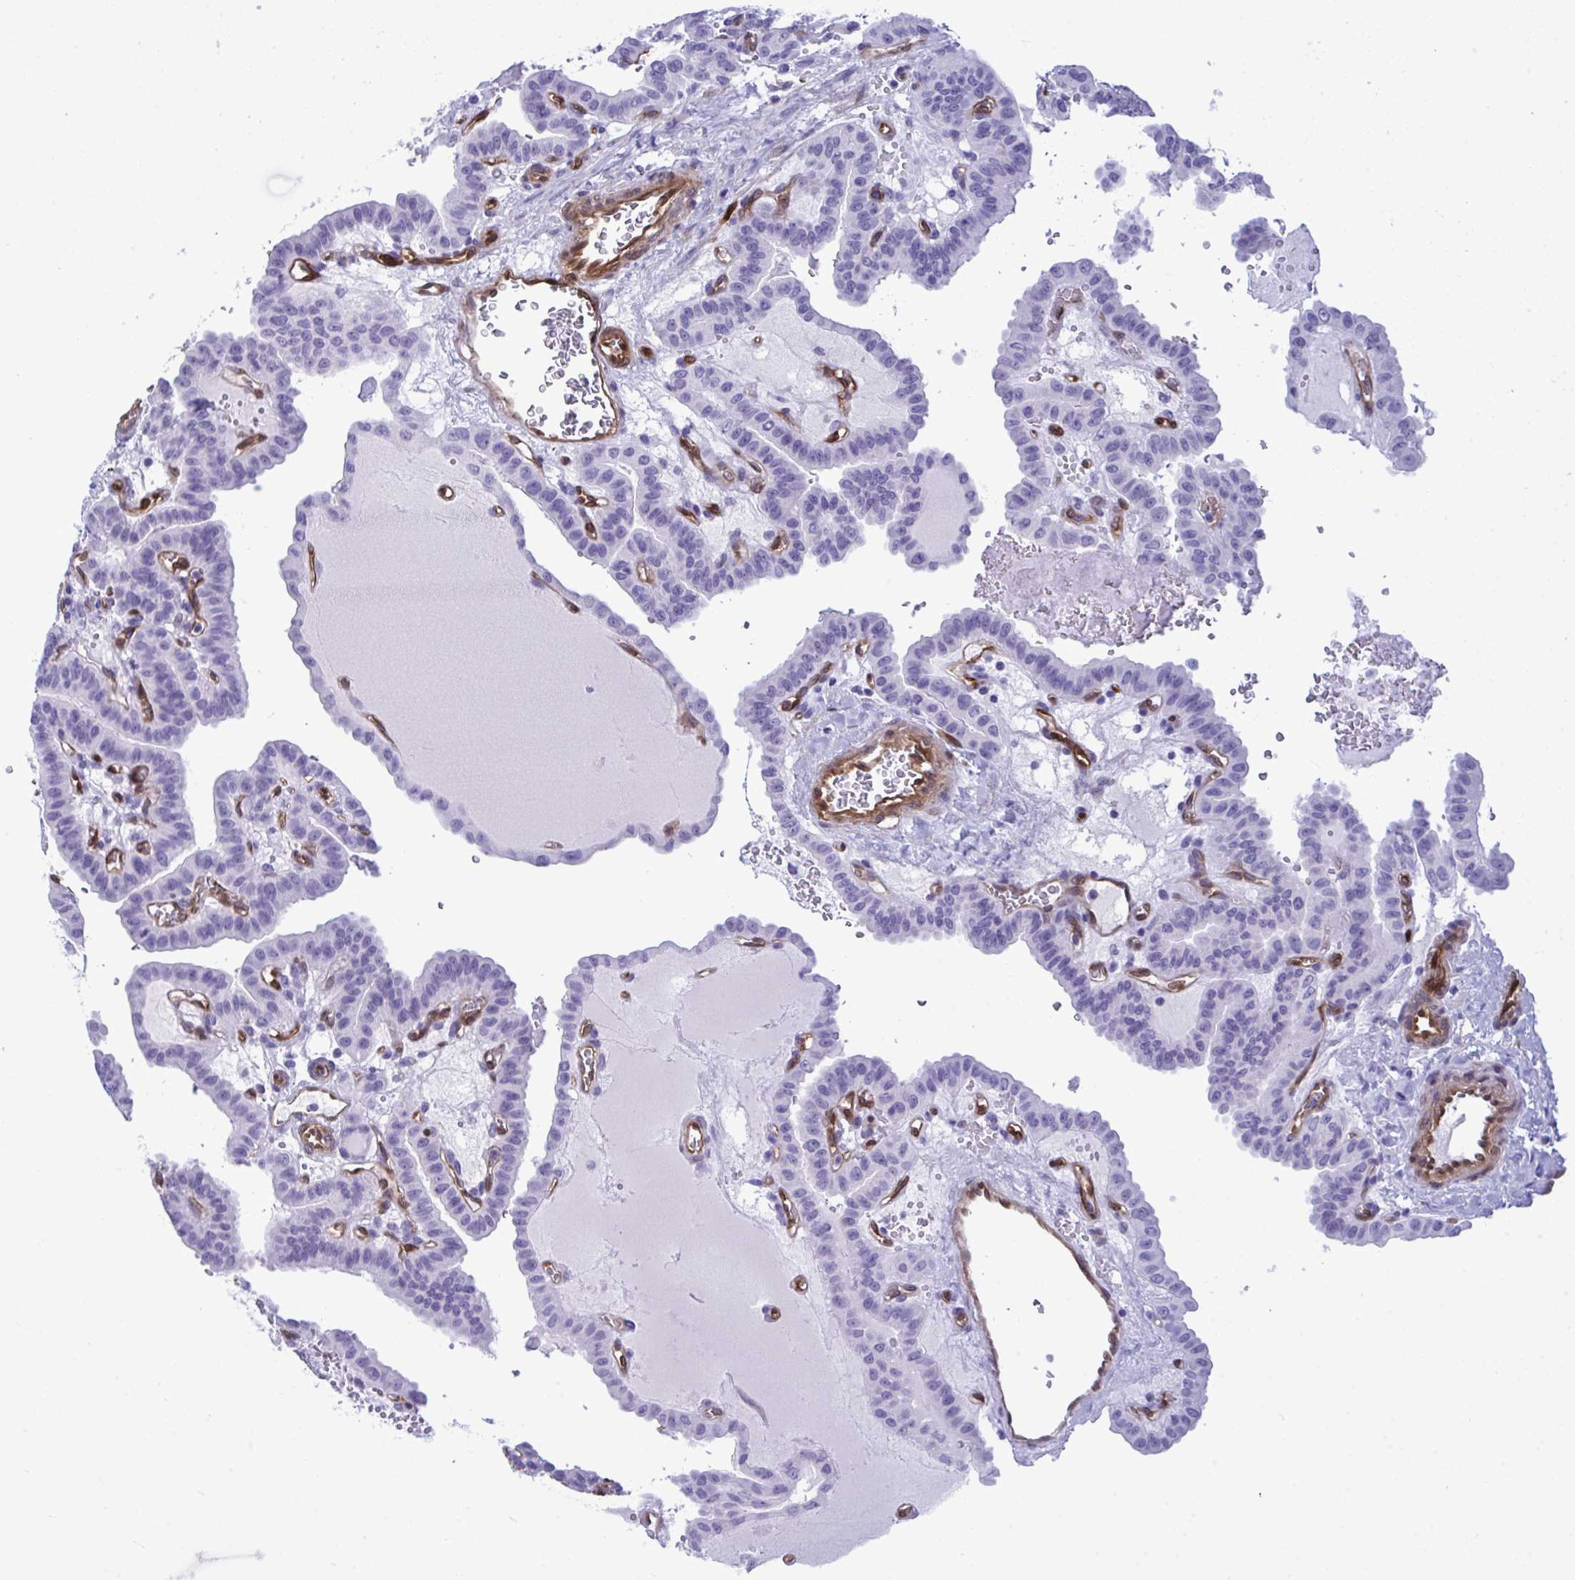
{"staining": {"intensity": "negative", "quantity": "none", "location": "none"}, "tissue": "thyroid cancer", "cell_type": "Tumor cells", "image_type": "cancer", "snomed": [{"axis": "morphology", "description": "Papillary adenocarcinoma, NOS"}, {"axis": "topography", "description": "Thyroid gland"}], "caption": "A histopathology image of thyroid cancer (papillary adenocarcinoma) stained for a protein displays no brown staining in tumor cells.", "gene": "LIMS2", "patient": {"sex": "male", "age": 87}}